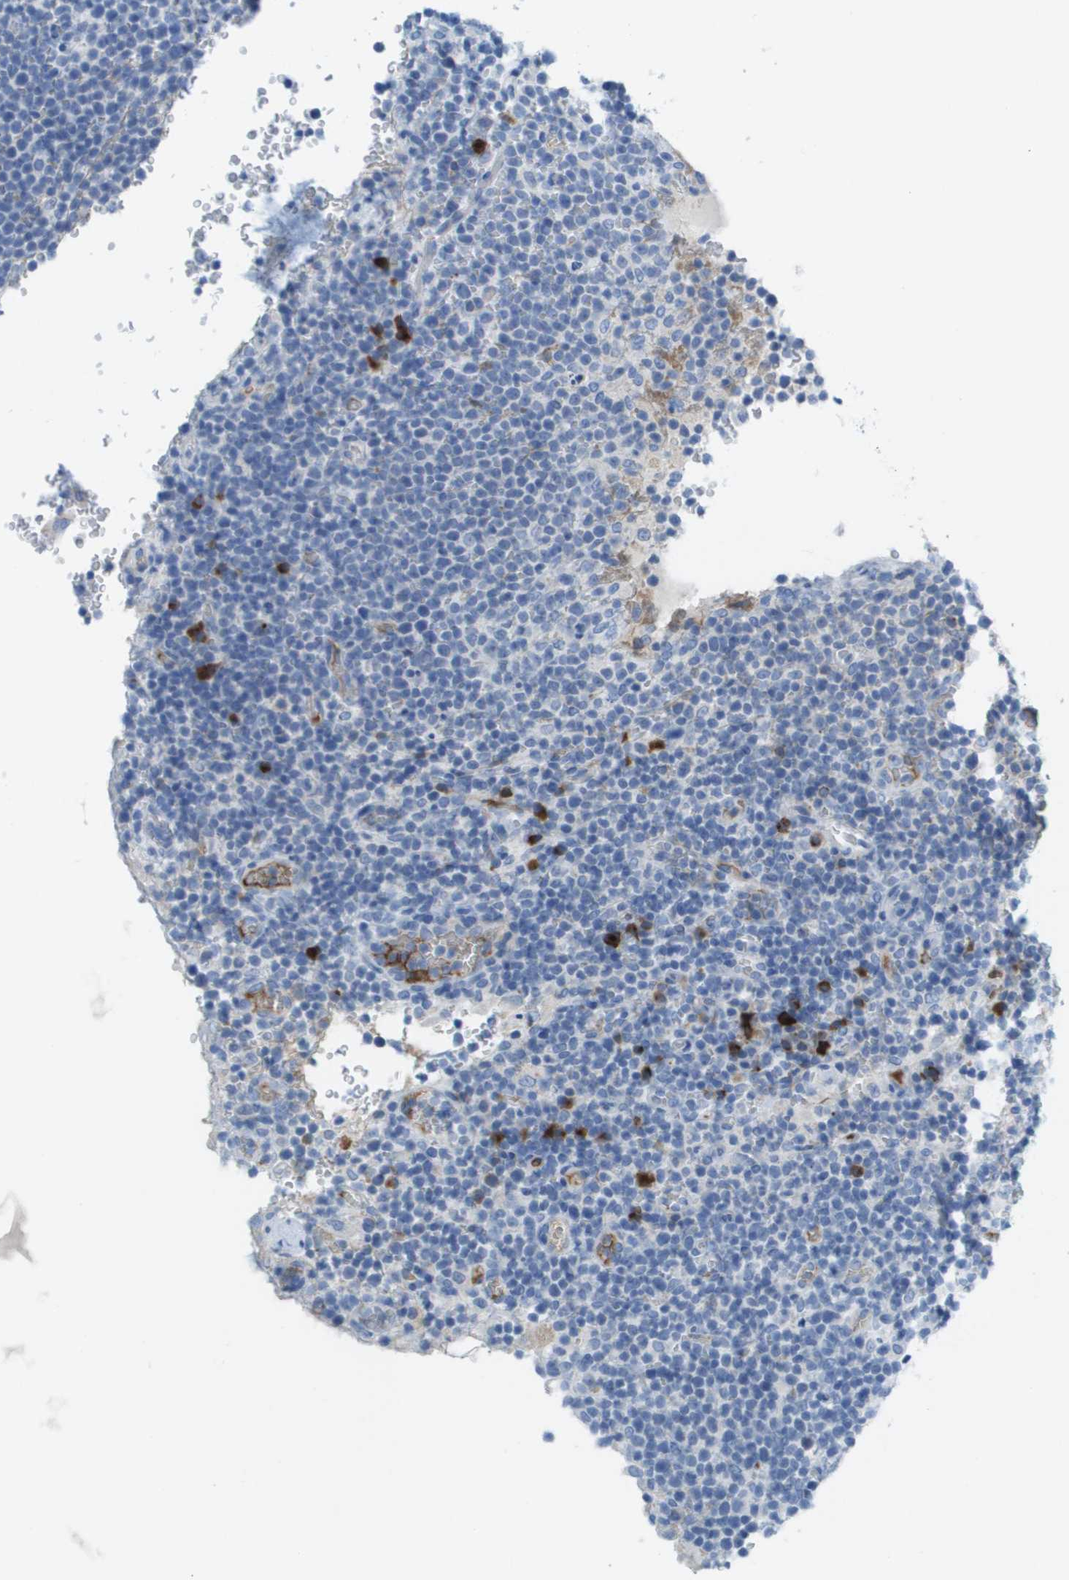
{"staining": {"intensity": "strong", "quantity": "<25%", "location": "cytoplasmic/membranous"}, "tissue": "lymphoma", "cell_type": "Tumor cells", "image_type": "cancer", "snomed": [{"axis": "morphology", "description": "Malignant lymphoma, non-Hodgkin's type, High grade"}, {"axis": "topography", "description": "Lymph node"}], "caption": "Immunohistochemistry staining of lymphoma, which exhibits medium levels of strong cytoplasmic/membranous staining in approximately <25% of tumor cells indicating strong cytoplasmic/membranous protein positivity. The staining was performed using DAB (brown) for protein detection and nuclei were counterstained in hematoxylin (blue).", "gene": "GPR18", "patient": {"sex": "male", "age": 61}}